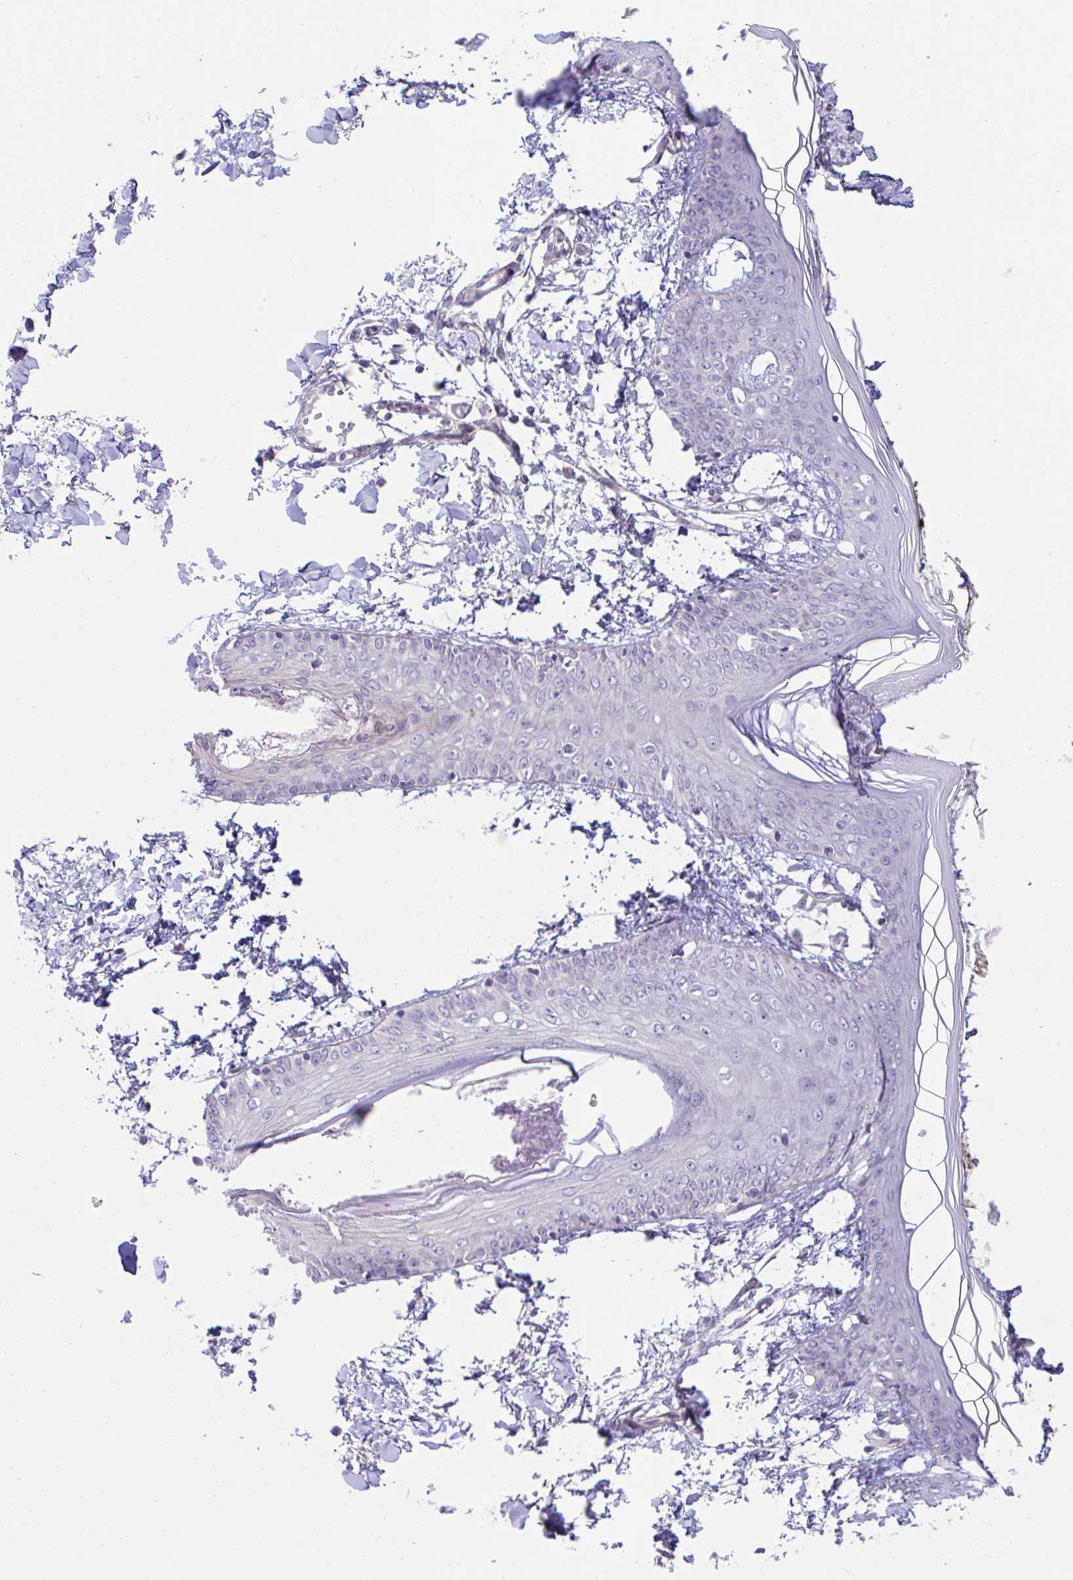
{"staining": {"intensity": "negative", "quantity": "none", "location": "none"}, "tissue": "skin", "cell_type": "Fibroblasts", "image_type": "normal", "snomed": [{"axis": "morphology", "description": "Normal tissue, NOS"}, {"axis": "topography", "description": "Skin"}], "caption": "Fibroblasts show no significant staining in unremarkable skin.", "gene": "ZBED3", "patient": {"sex": "female", "age": 34}}